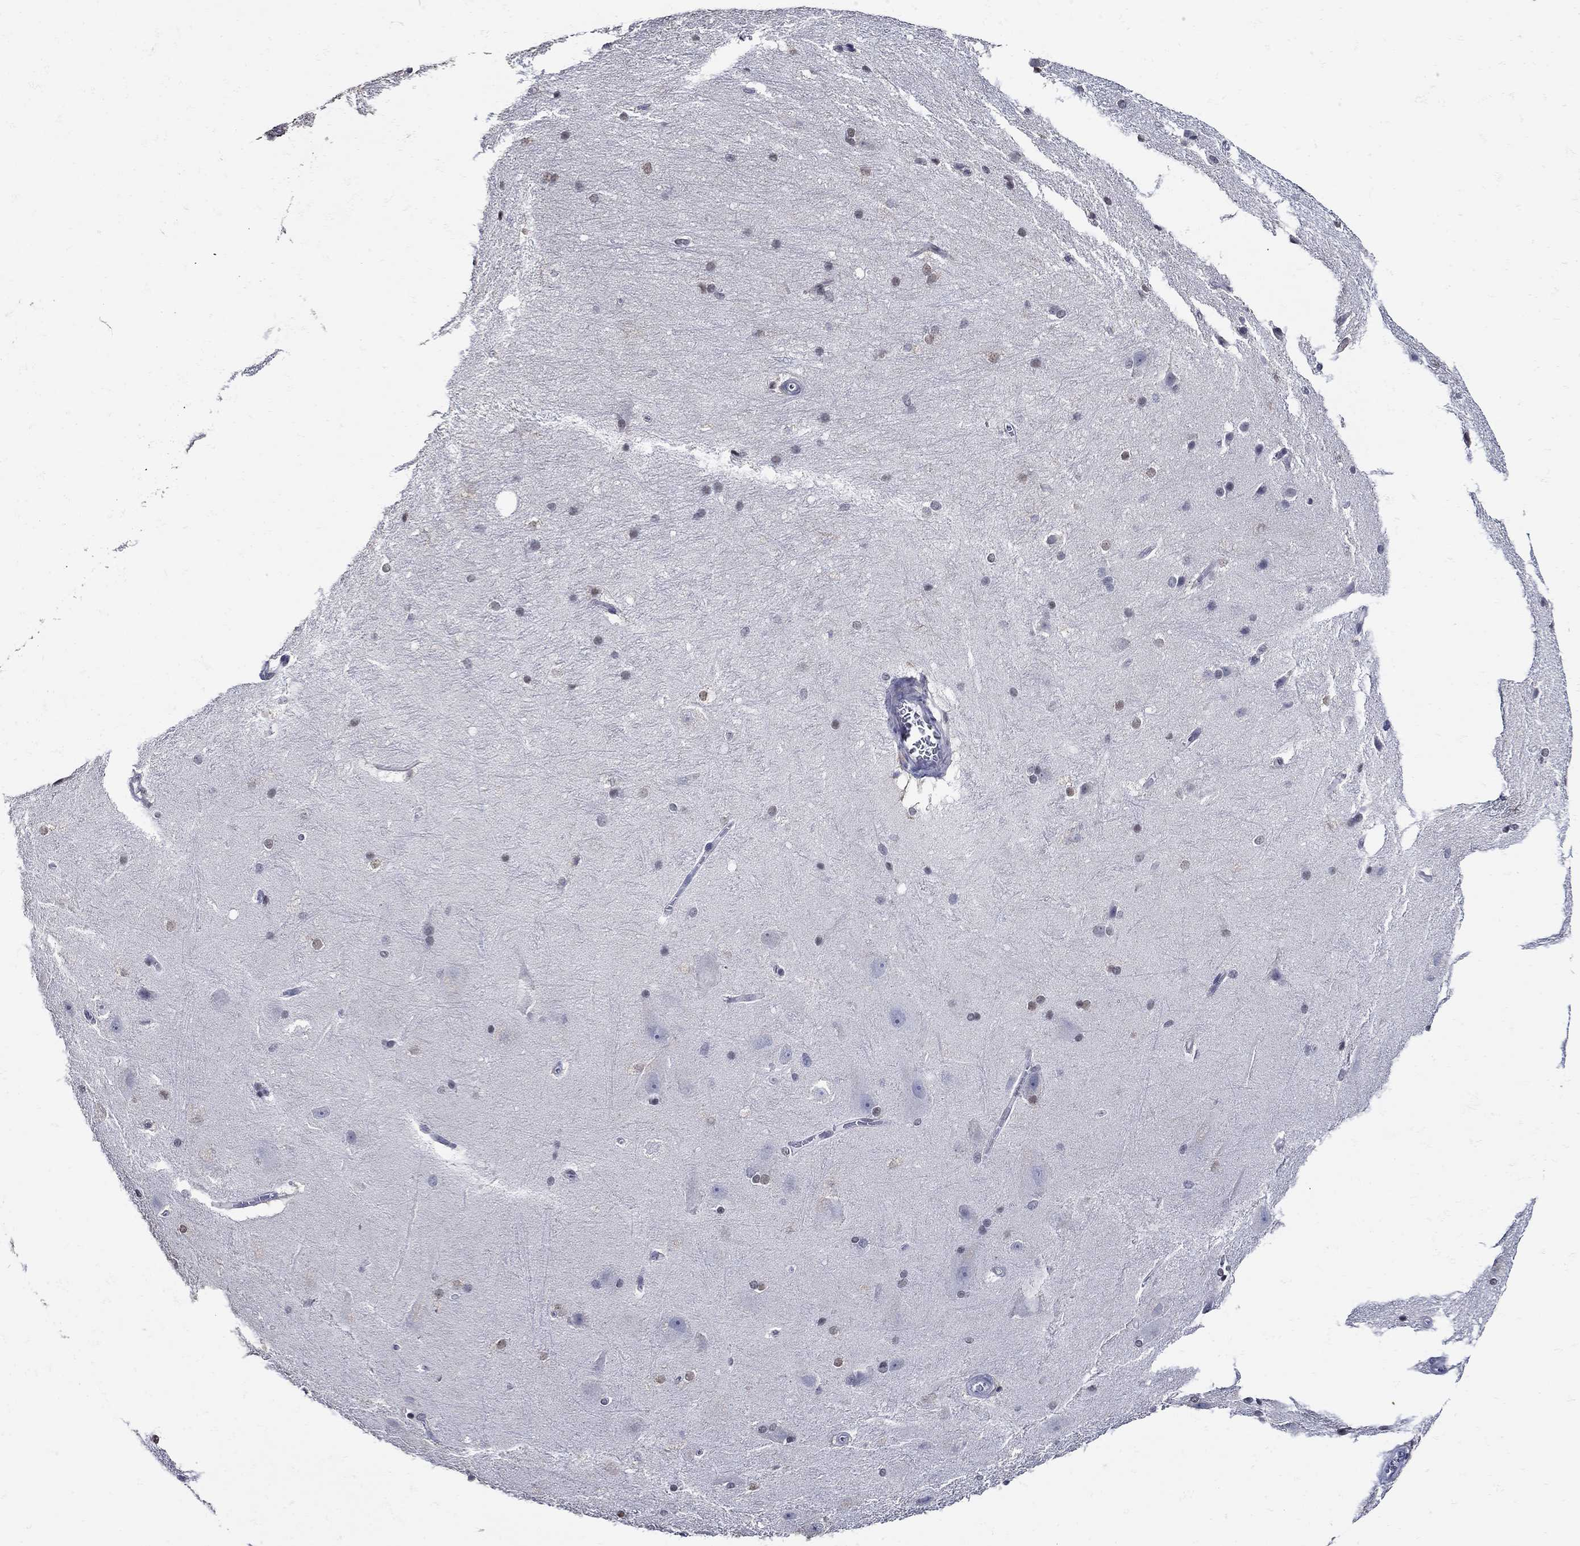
{"staining": {"intensity": "weak", "quantity": "<25%", "location": "nuclear"}, "tissue": "hippocampus", "cell_type": "Glial cells", "image_type": "normal", "snomed": [{"axis": "morphology", "description": "Normal tissue, NOS"}, {"axis": "topography", "description": "Cerebral cortex"}, {"axis": "topography", "description": "Hippocampus"}], "caption": "Immunohistochemistry image of unremarkable hippocampus stained for a protein (brown), which displays no positivity in glial cells.", "gene": "KCNN3", "patient": {"sex": "female", "age": 19}}